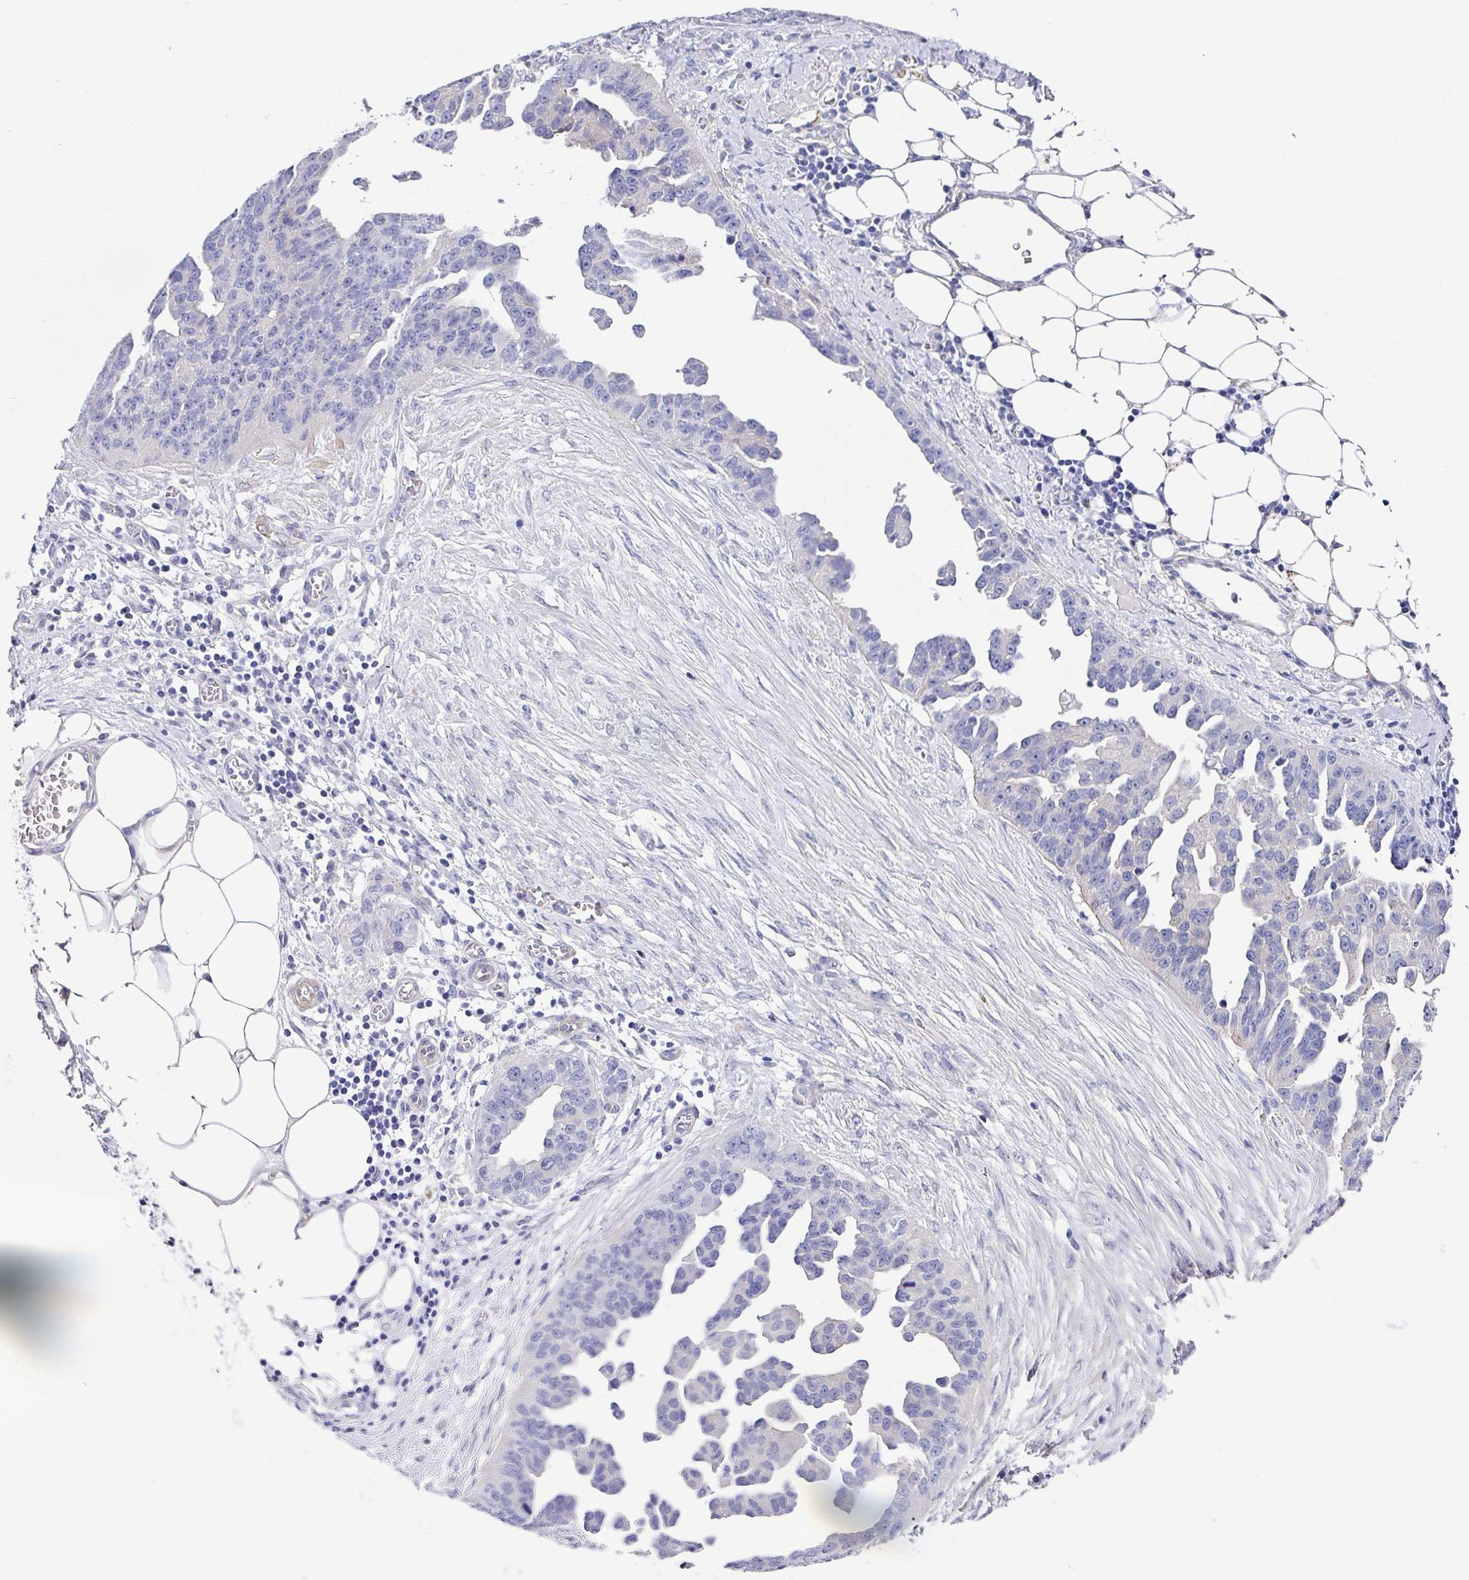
{"staining": {"intensity": "negative", "quantity": "none", "location": "none"}, "tissue": "ovarian cancer", "cell_type": "Tumor cells", "image_type": "cancer", "snomed": [{"axis": "morphology", "description": "Cystadenocarcinoma, serous, NOS"}, {"axis": "topography", "description": "Ovary"}], "caption": "The immunohistochemistry (IHC) image has no significant positivity in tumor cells of ovarian cancer tissue.", "gene": "PPFIA4", "patient": {"sex": "female", "age": 75}}